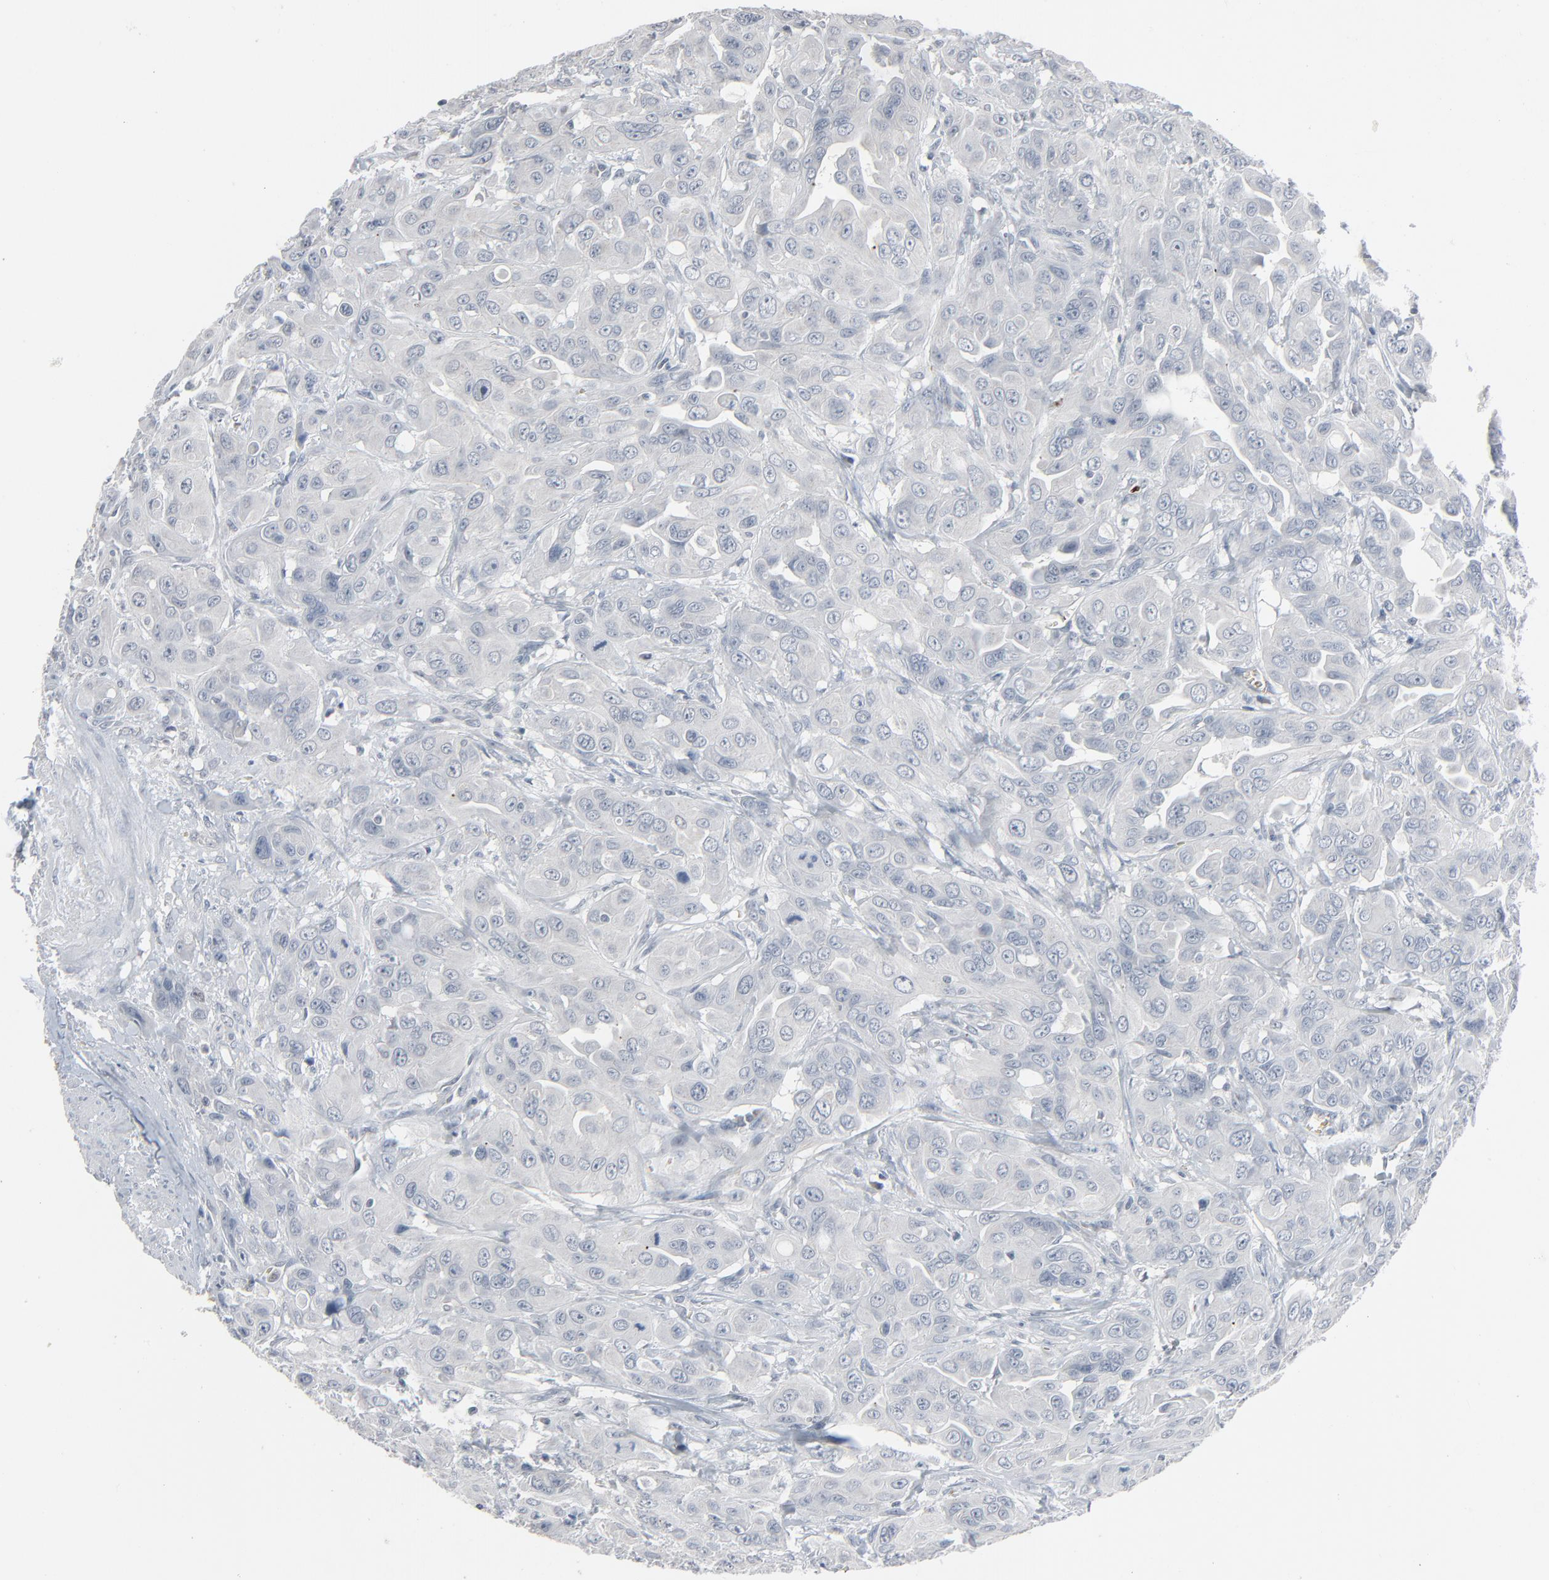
{"staining": {"intensity": "negative", "quantity": "none", "location": "none"}, "tissue": "urothelial cancer", "cell_type": "Tumor cells", "image_type": "cancer", "snomed": [{"axis": "morphology", "description": "Urothelial carcinoma, High grade"}, {"axis": "topography", "description": "Urinary bladder"}], "caption": "Immunohistochemical staining of human urothelial carcinoma (high-grade) exhibits no significant positivity in tumor cells.", "gene": "SAGE1", "patient": {"sex": "male", "age": 73}}